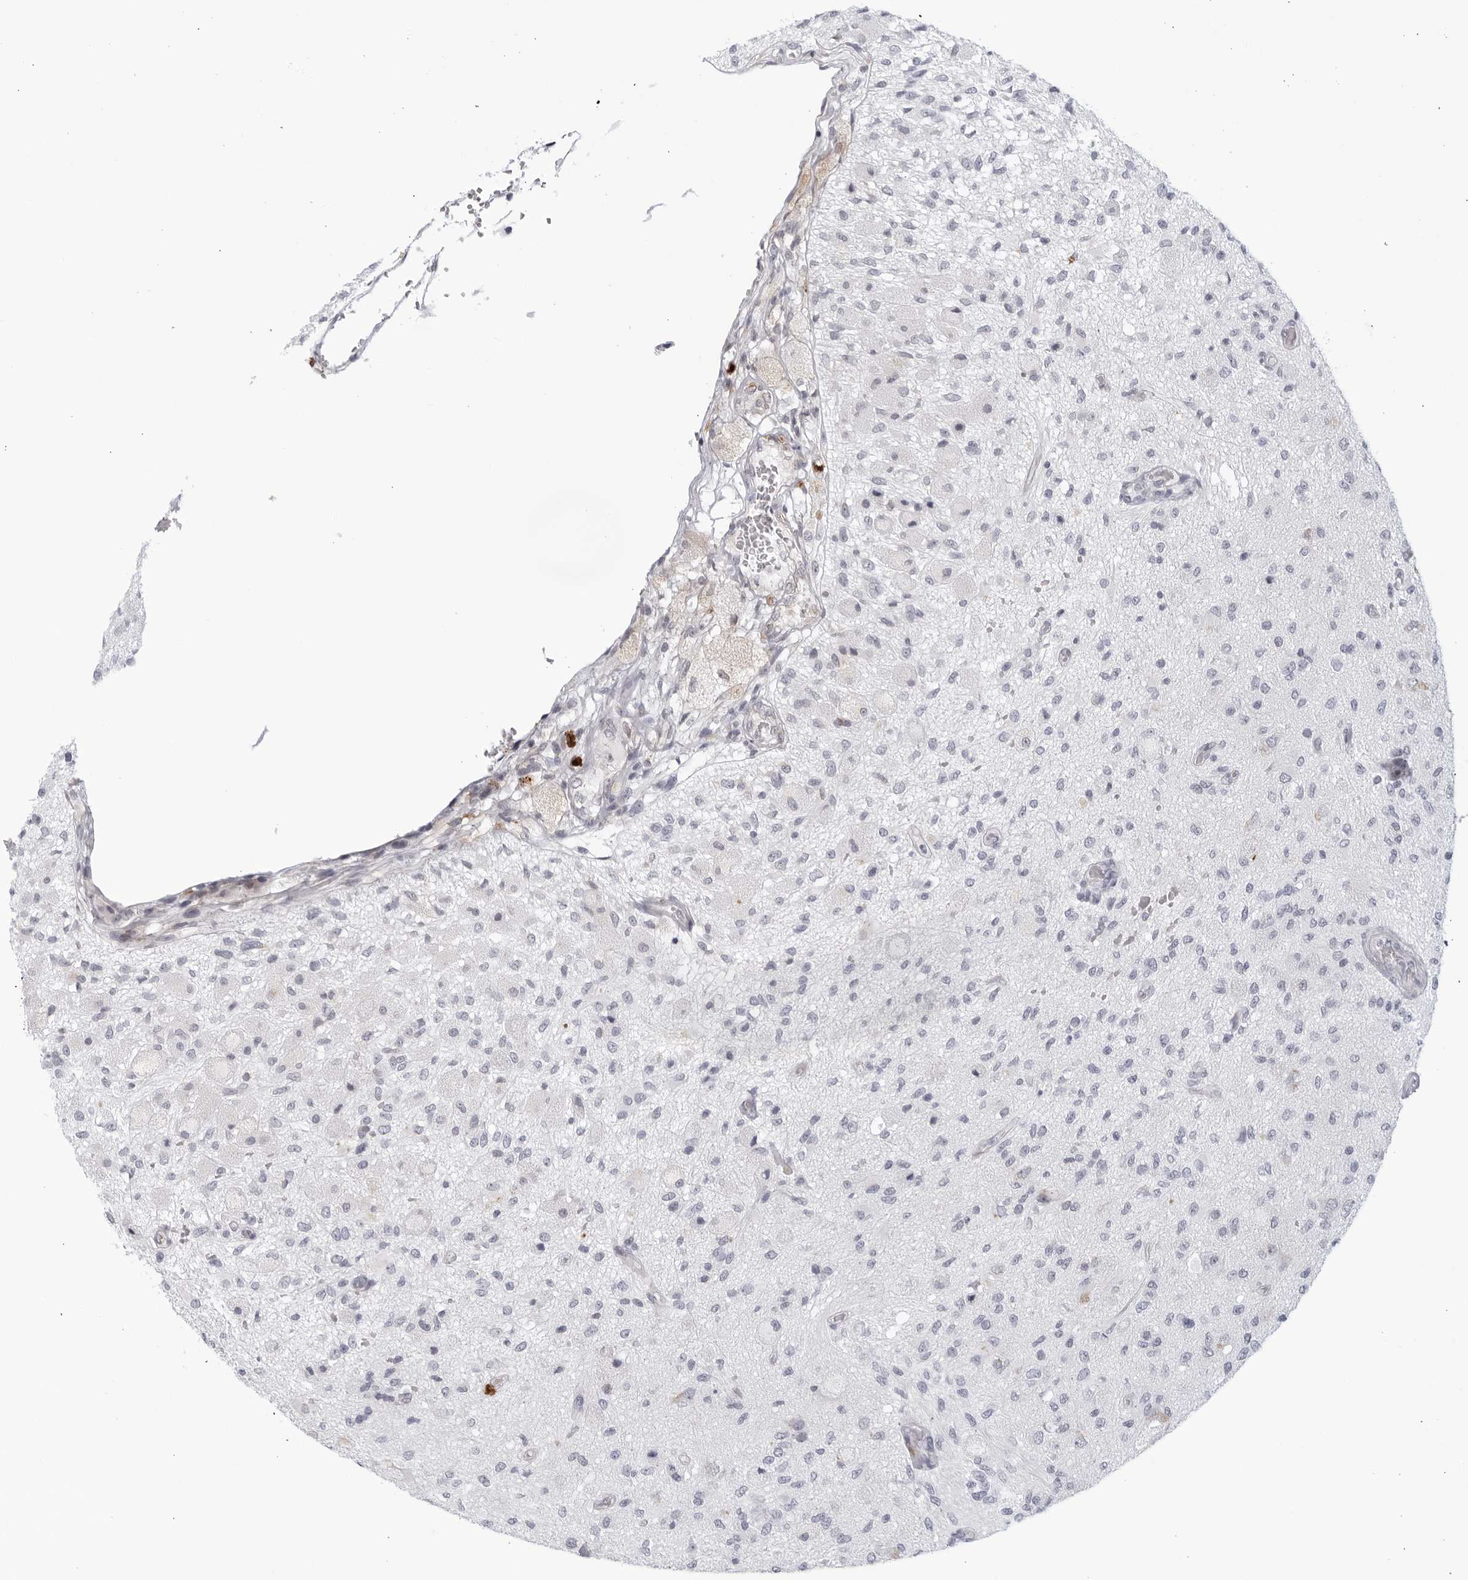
{"staining": {"intensity": "negative", "quantity": "none", "location": "none"}, "tissue": "glioma", "cell_type": "Tumor cells", "image_type": "cancer", "snomed": [{"axis": "morphology", "description": "Normal tissue, NOS"}, {"axis": "morphology", "description": "Glioma, malignant, High grade"}, {"axis": "topography", "description": "Cerebral cortex"}], "caption": "The photomicrograph reveals no staining of tumor cells in glioma.", "gene": "WDTC1", "patient": {"sex": "male", "age": 77}}